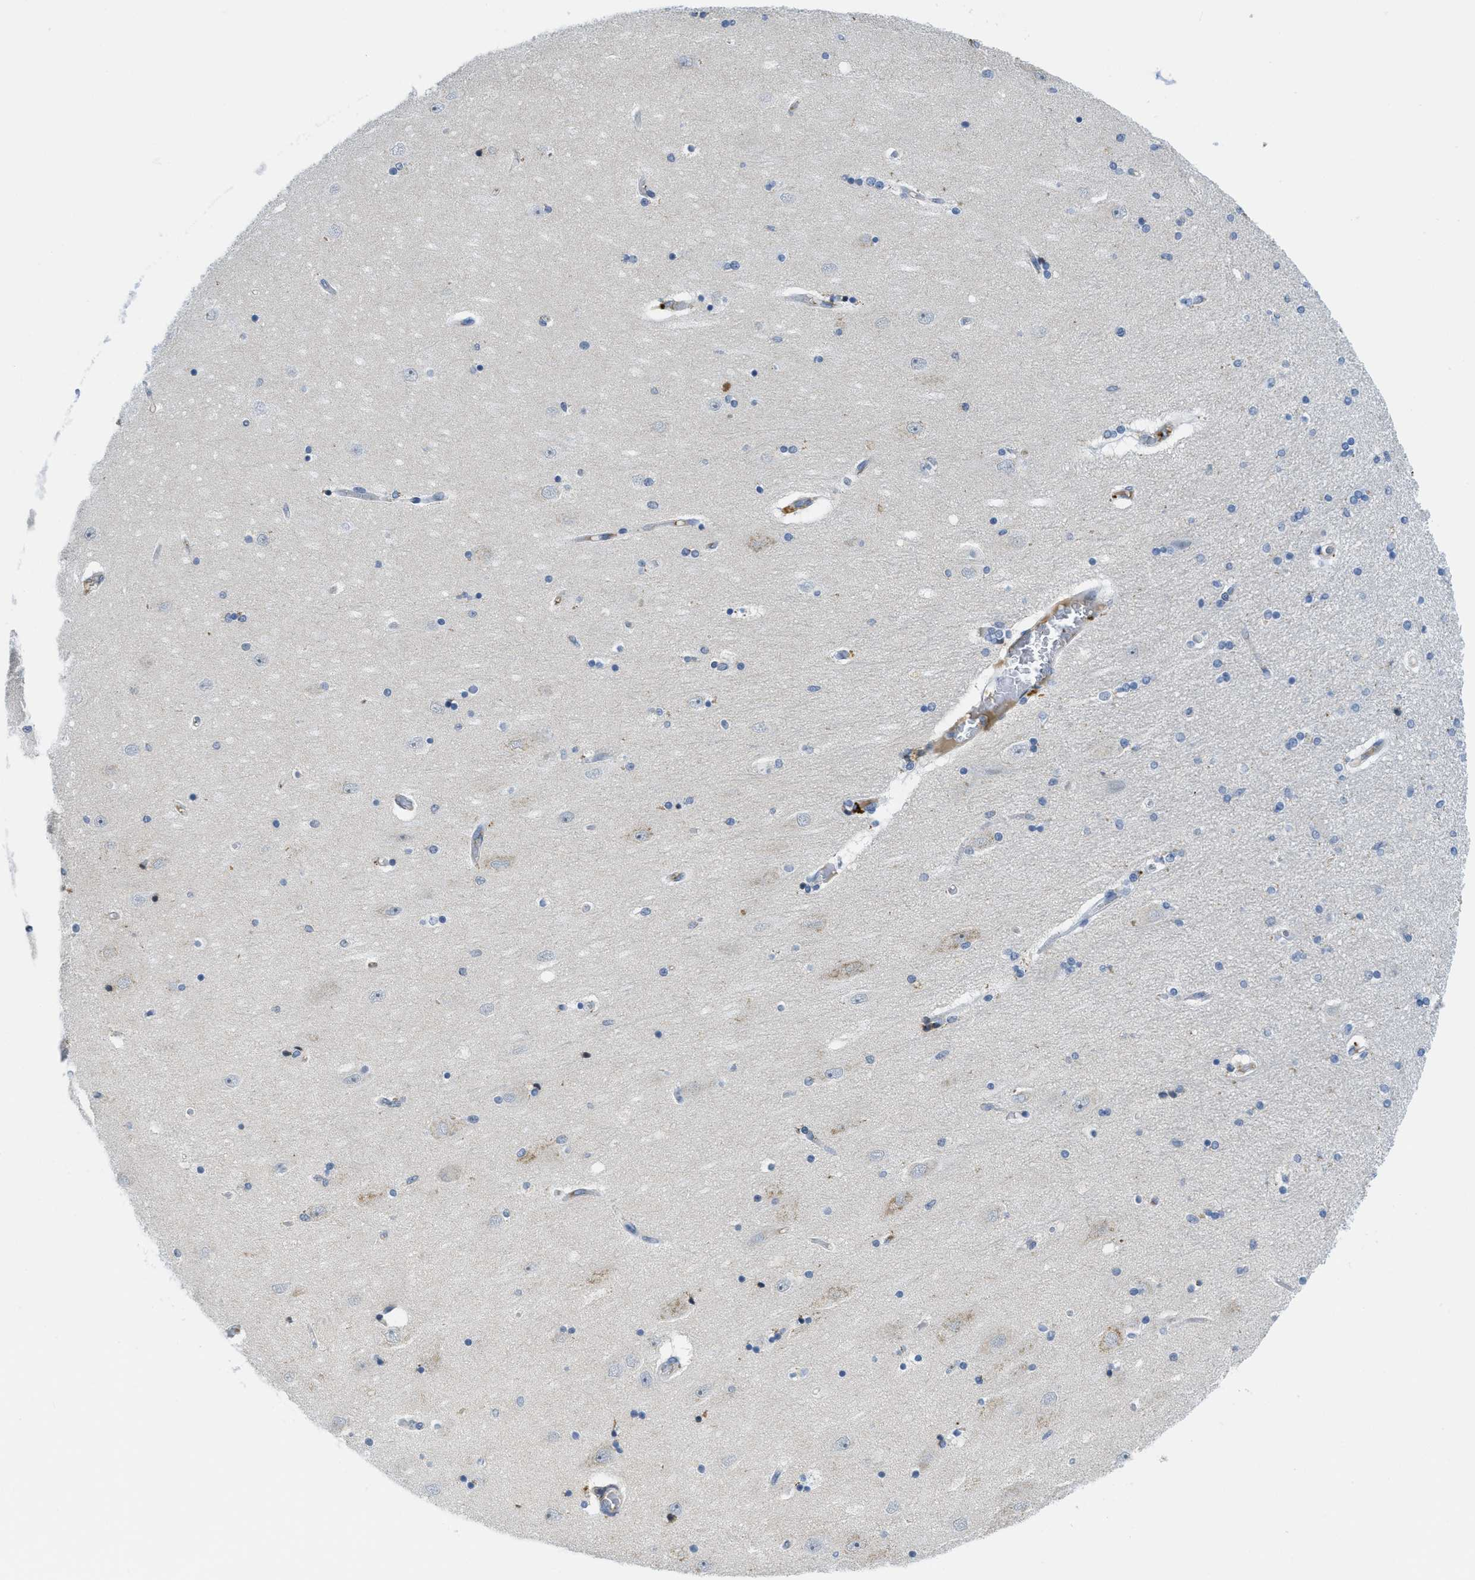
{"staining": {"intensity": "strong", "quantity": "25%-75%", "location": "nuclear"}, "tissue": "hippocampus", "cell_type": "Glial cells", "image_type": "normal", "snomed": [{"axis": "morphology", "description": "Normal tissue, NOS"}, {"axis": "topography", "description": "Hippocampus"}], "caption": "Glial cells display strong nuclear positivity in about 25%-75% of cells in unremarkable hippocampus.", "gene": "WDR4", "patient": {"sex": "female", "age": 54}}